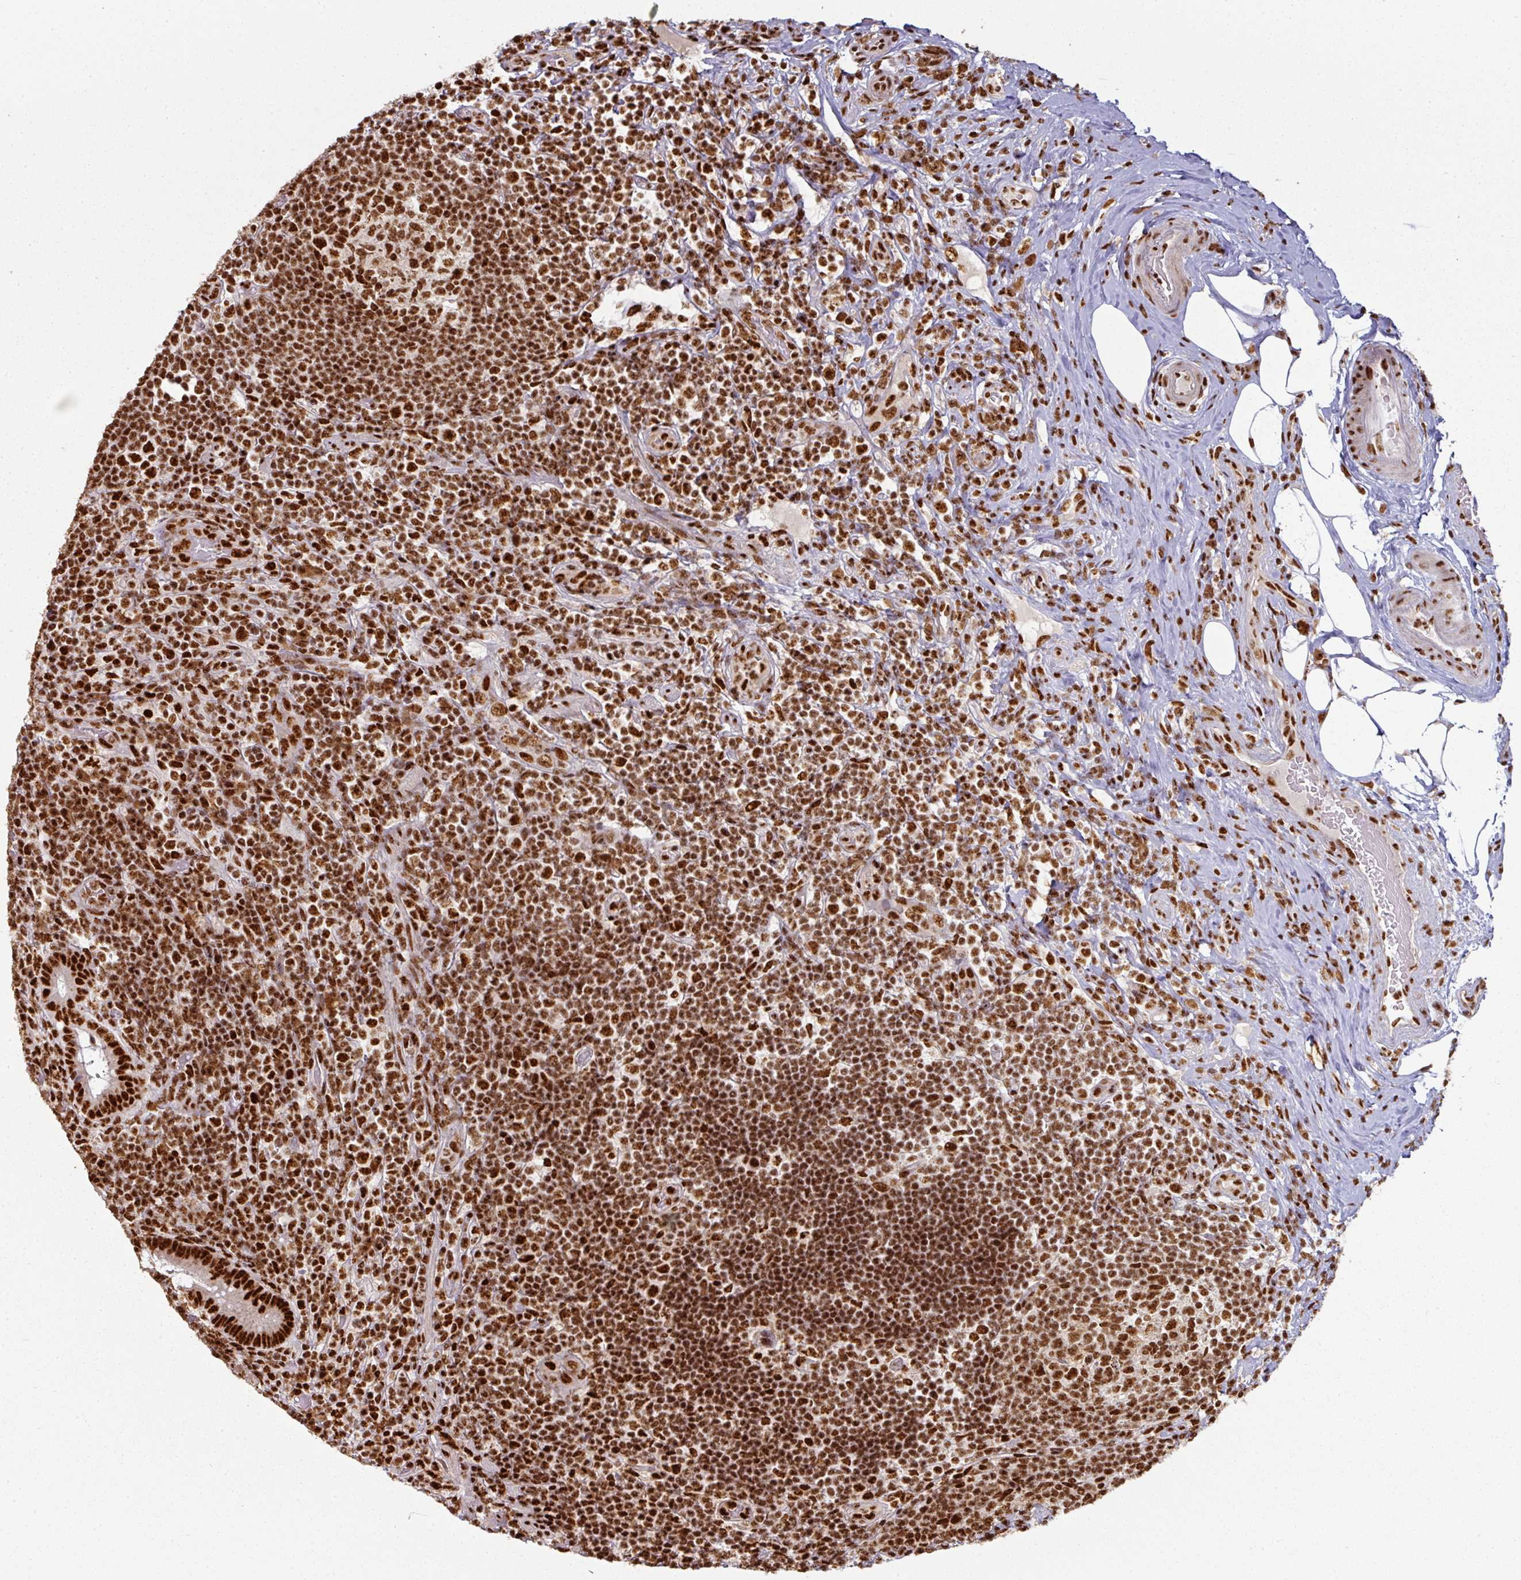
{"staining": {"intensity": "strong", "quantity": ">75%", "location": "nuclear"}, "tissue": "appendix", "cell_type": "Glandular cells", "image_type": "normal", "snomed": [{"axis": "morphology", "description": "Normal tissue, NOS"}, {"axis": "topography", "description": "Appendix"}], "caption": "This photomicrograph shows immunohistochemistry (IHC) staining of unremarkable human appendix, with high strong nuclear expression in about >75% of glandular cells.", "gene": "SIK3", "patient": {"sex": "female", "age": 43}}